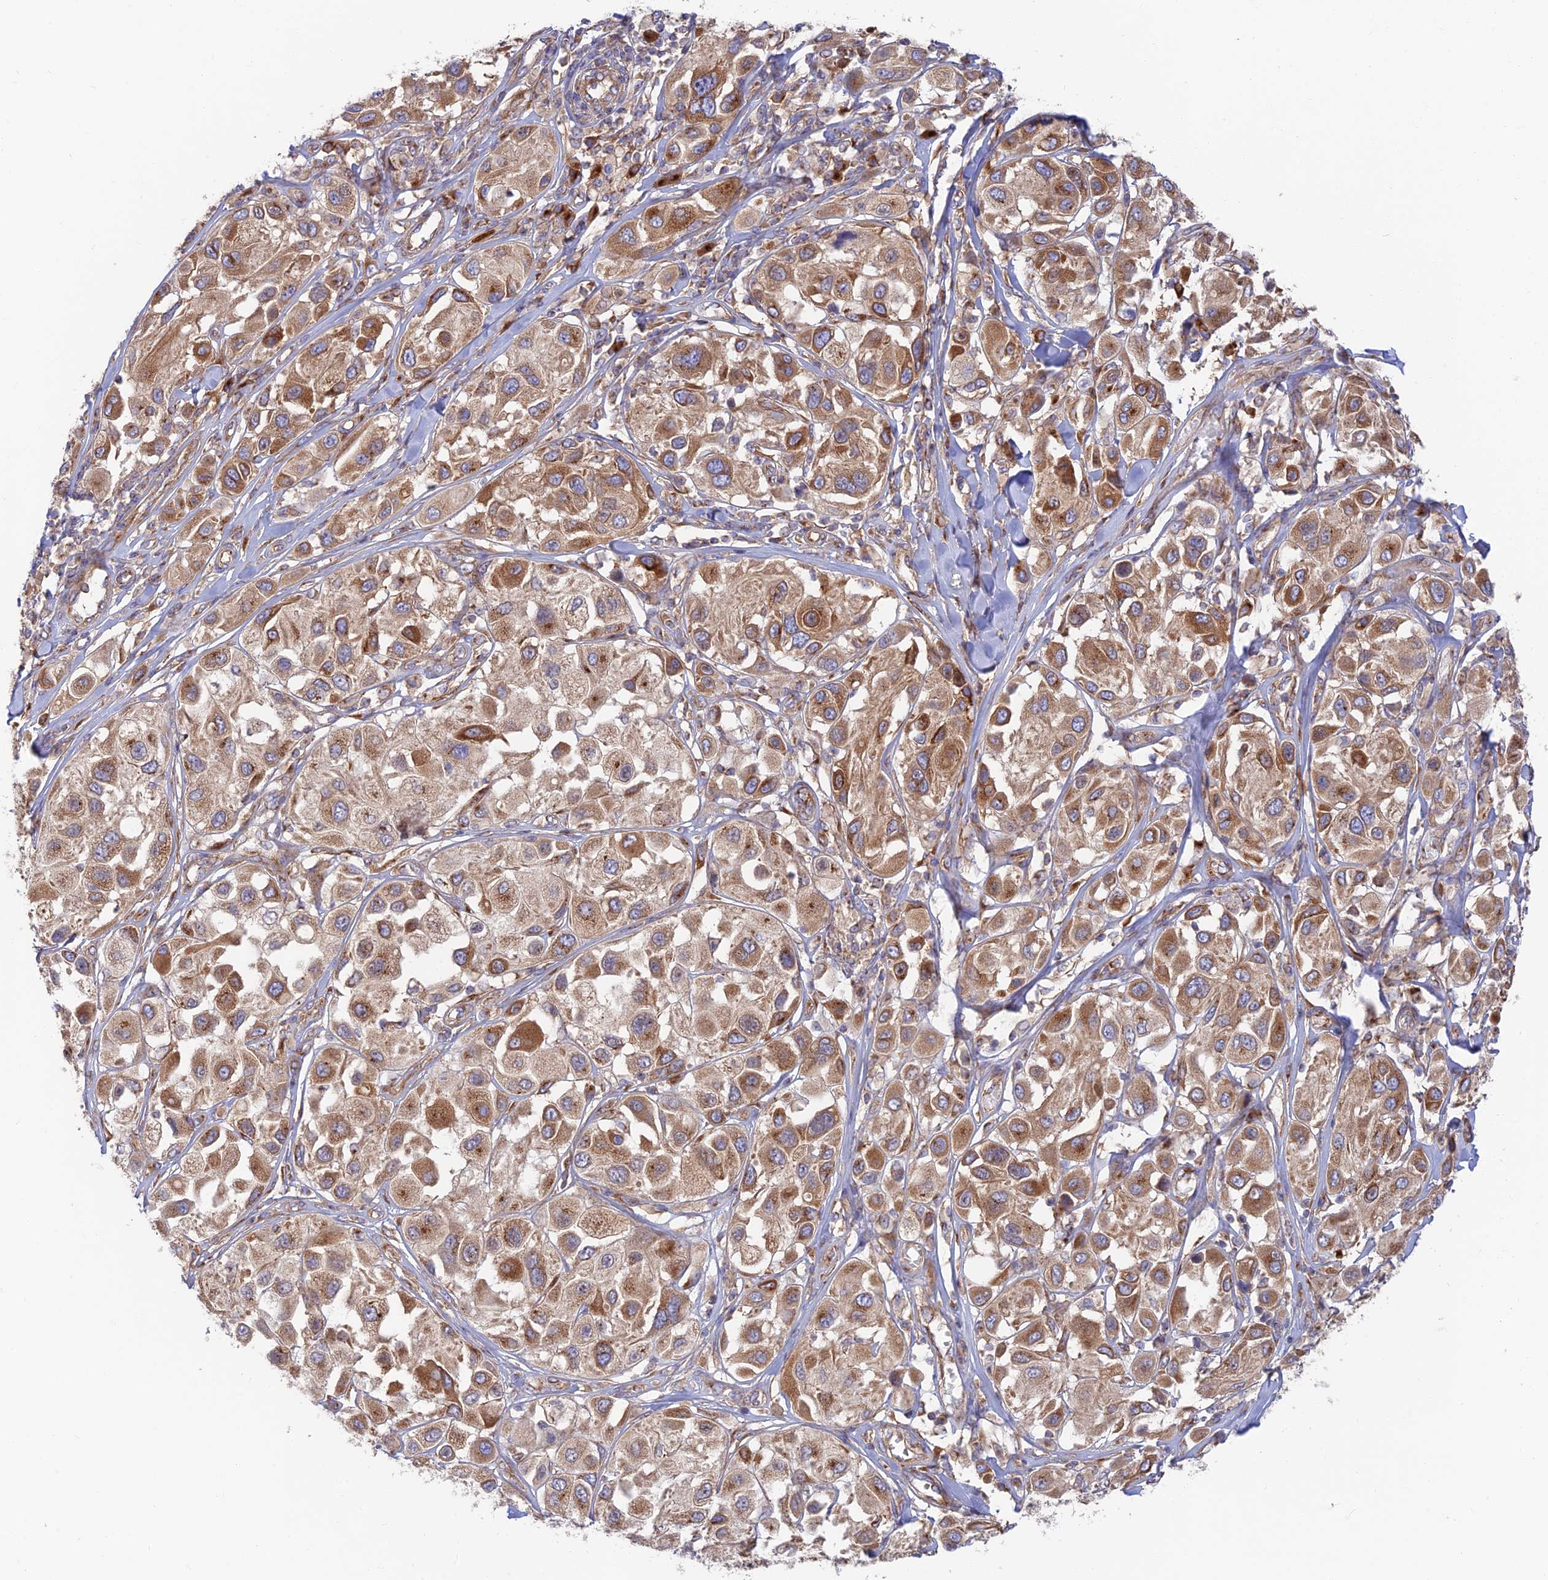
{"staining": {"intensity": "moderate", "quantity": ">75%", "location": "cytoplasmic/membranous"}, "tissue": "melanoma", "cell_type": "Tumor cells", "image_type": "cancer", "snomed": [{"axis": "morphology", "description": "Malignant melanoma, Metastatic site"}, {"axis": "topography", "description": "Skin"}], "caption": "The immunohistochemical stain shows moderate cytoplasmic/membranous positivity in tumor cells of melanoma tissue.", "gene": "GOLGA3", "patient": {"sex": "male", "age": 41}}